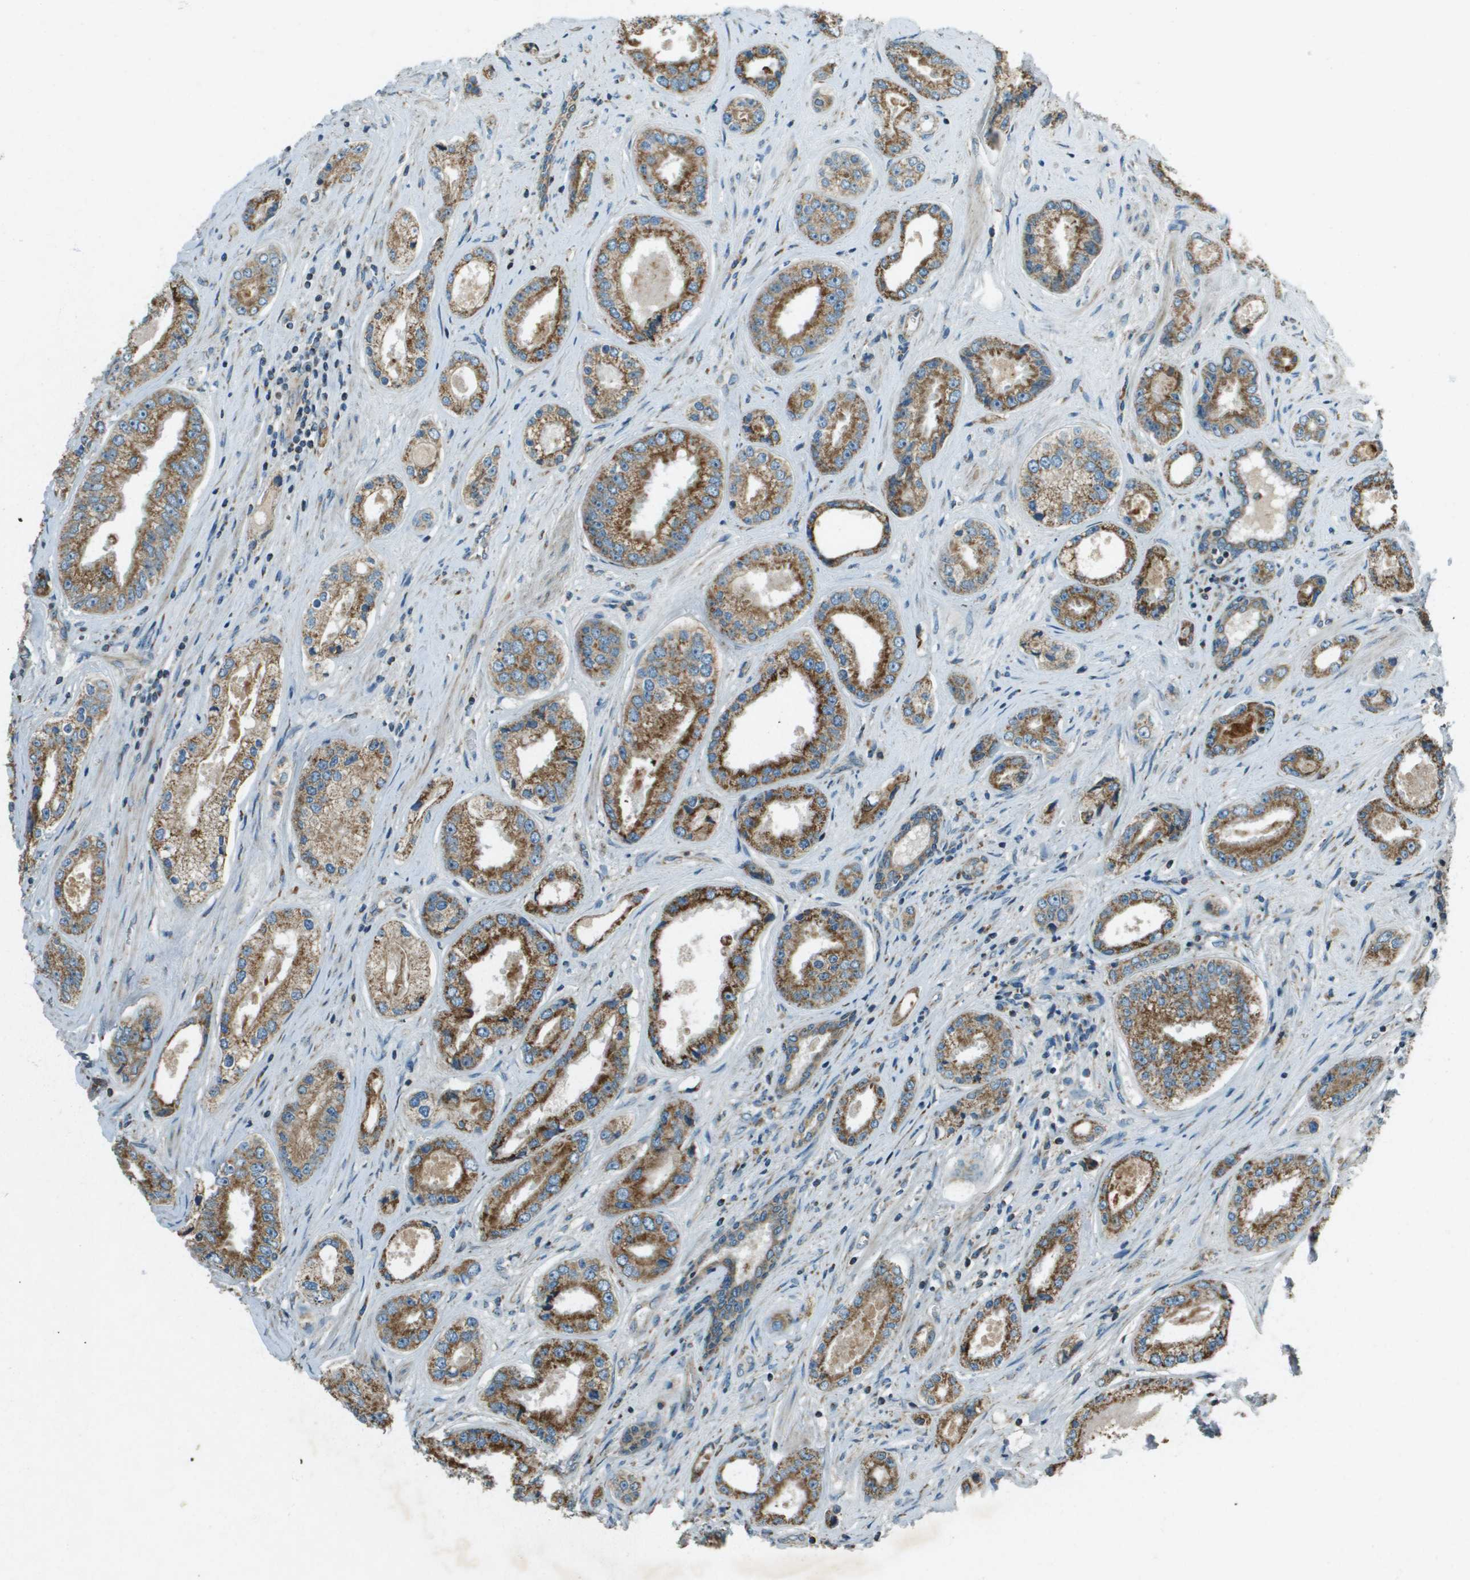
{"staining": {"intensity": "moderate", "quantity": ">75%", "location": "cytoplasmic/membranous"}, "tissue": "prostate cancer", "cell_type": "Tumor cells", "image_type": "cancer", "snomed": [{"axis": "morphology", "description": "Adenocarcinoma, High grade"}, {"axis": "topography", "description": "Prostate"}], "caption": "Human prostate cancer (adenocarcinoma (high-grade)) stained for a protein (brown) reveals moderate cytoplasmic/membranous positive positivity in about >75% of tumor cells.", "gene": "MIGA1", "patient": {"sex": "male", "age": 61}}